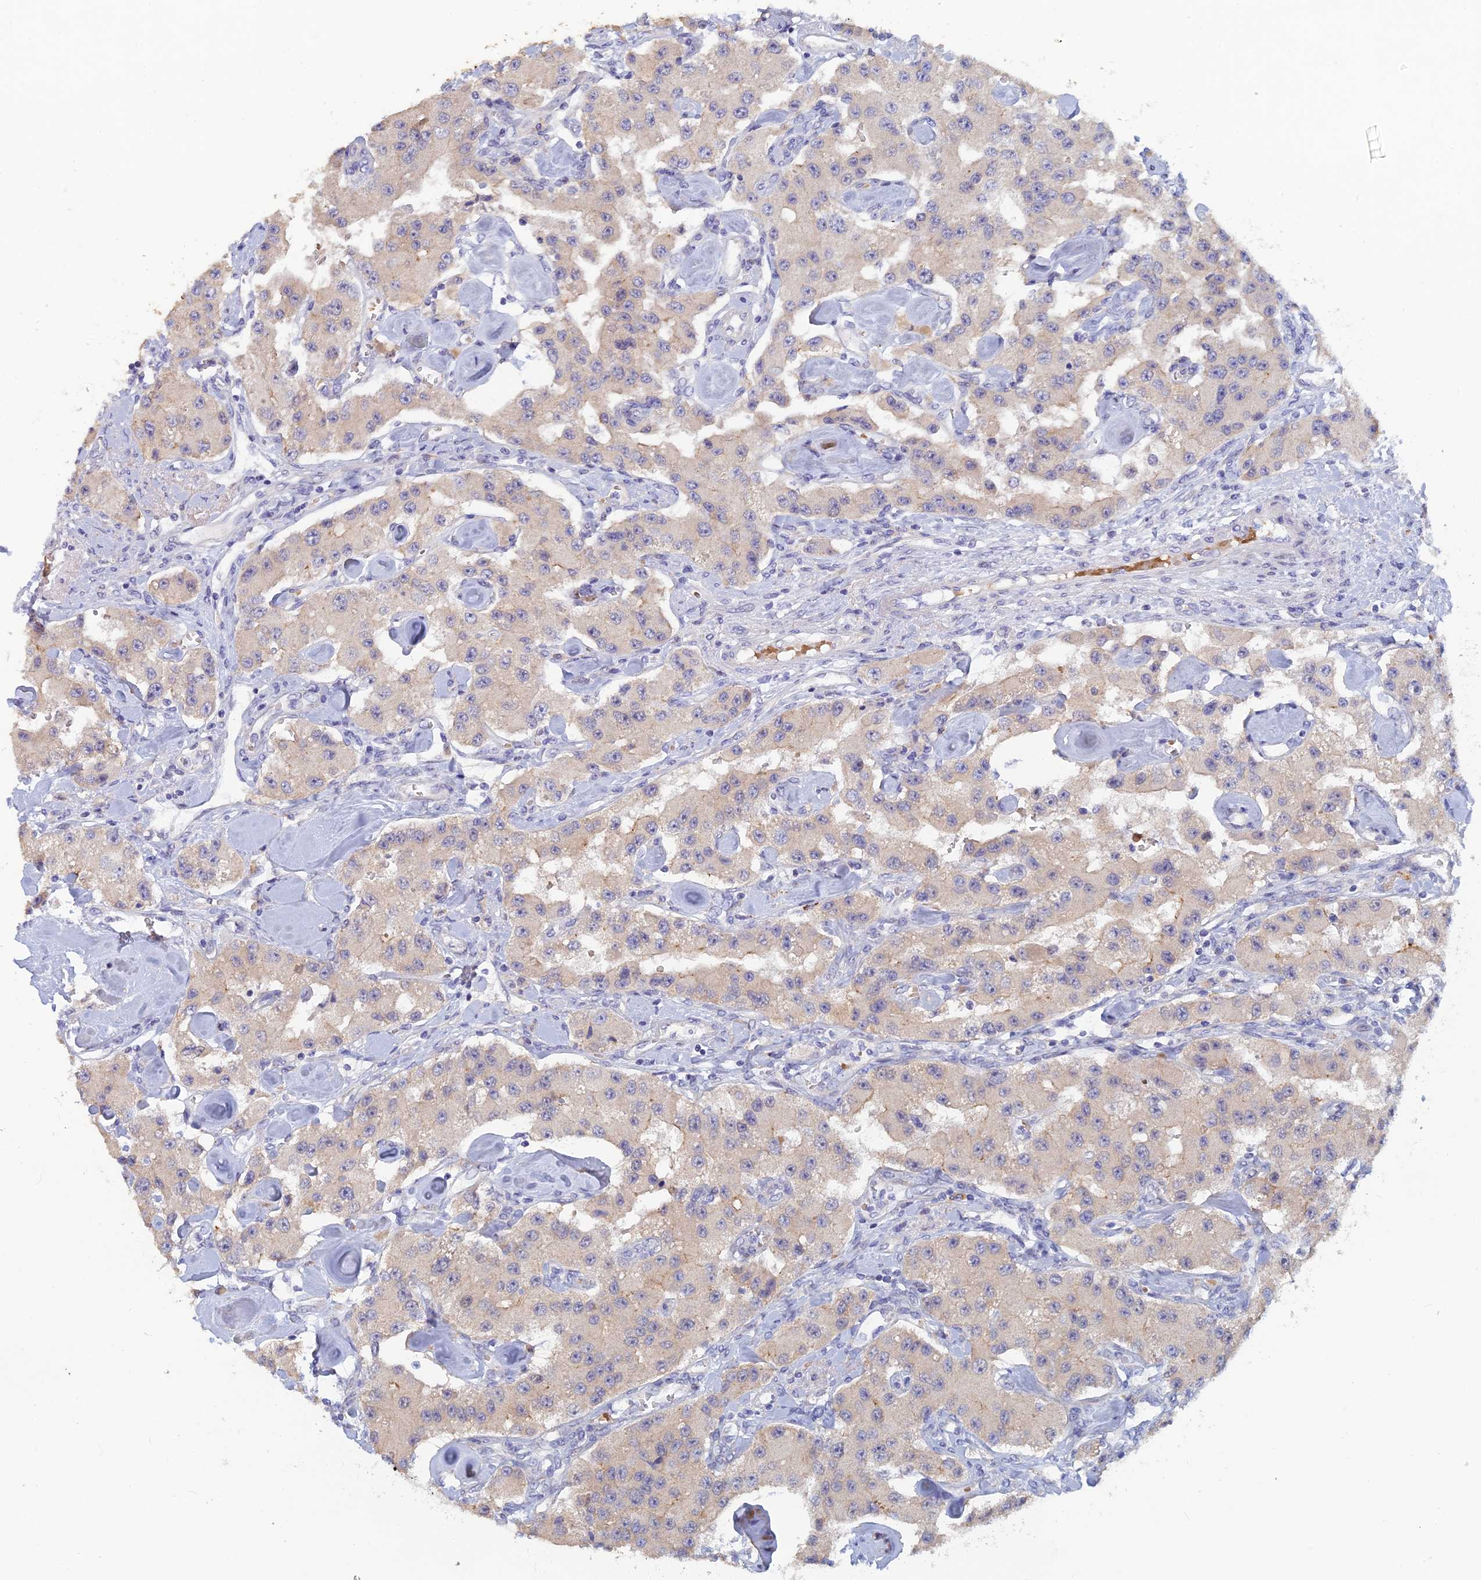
{"staining": {"intensity": "weak", "quantity": ">75%", "location": "cytoplasmic/membranous"}, "tissue": "carcinoid", "cell_type": "Tumor cells", "image_type": "cancer", "snomed": [{"axis": "morphology", "description": "Carcinoid, malignant, NOS"}, {"axis": "topography", "description": "Pancreas"}], "caption": "This micrograph exhibits immunohistochemistry (IHC) staining of carcinoid, with low weak cytoplasmic/membranous expression in approximately >75% of tumor cells.", "gene": "GIPC1", "patient": {"sex": "male", "age": 41}}